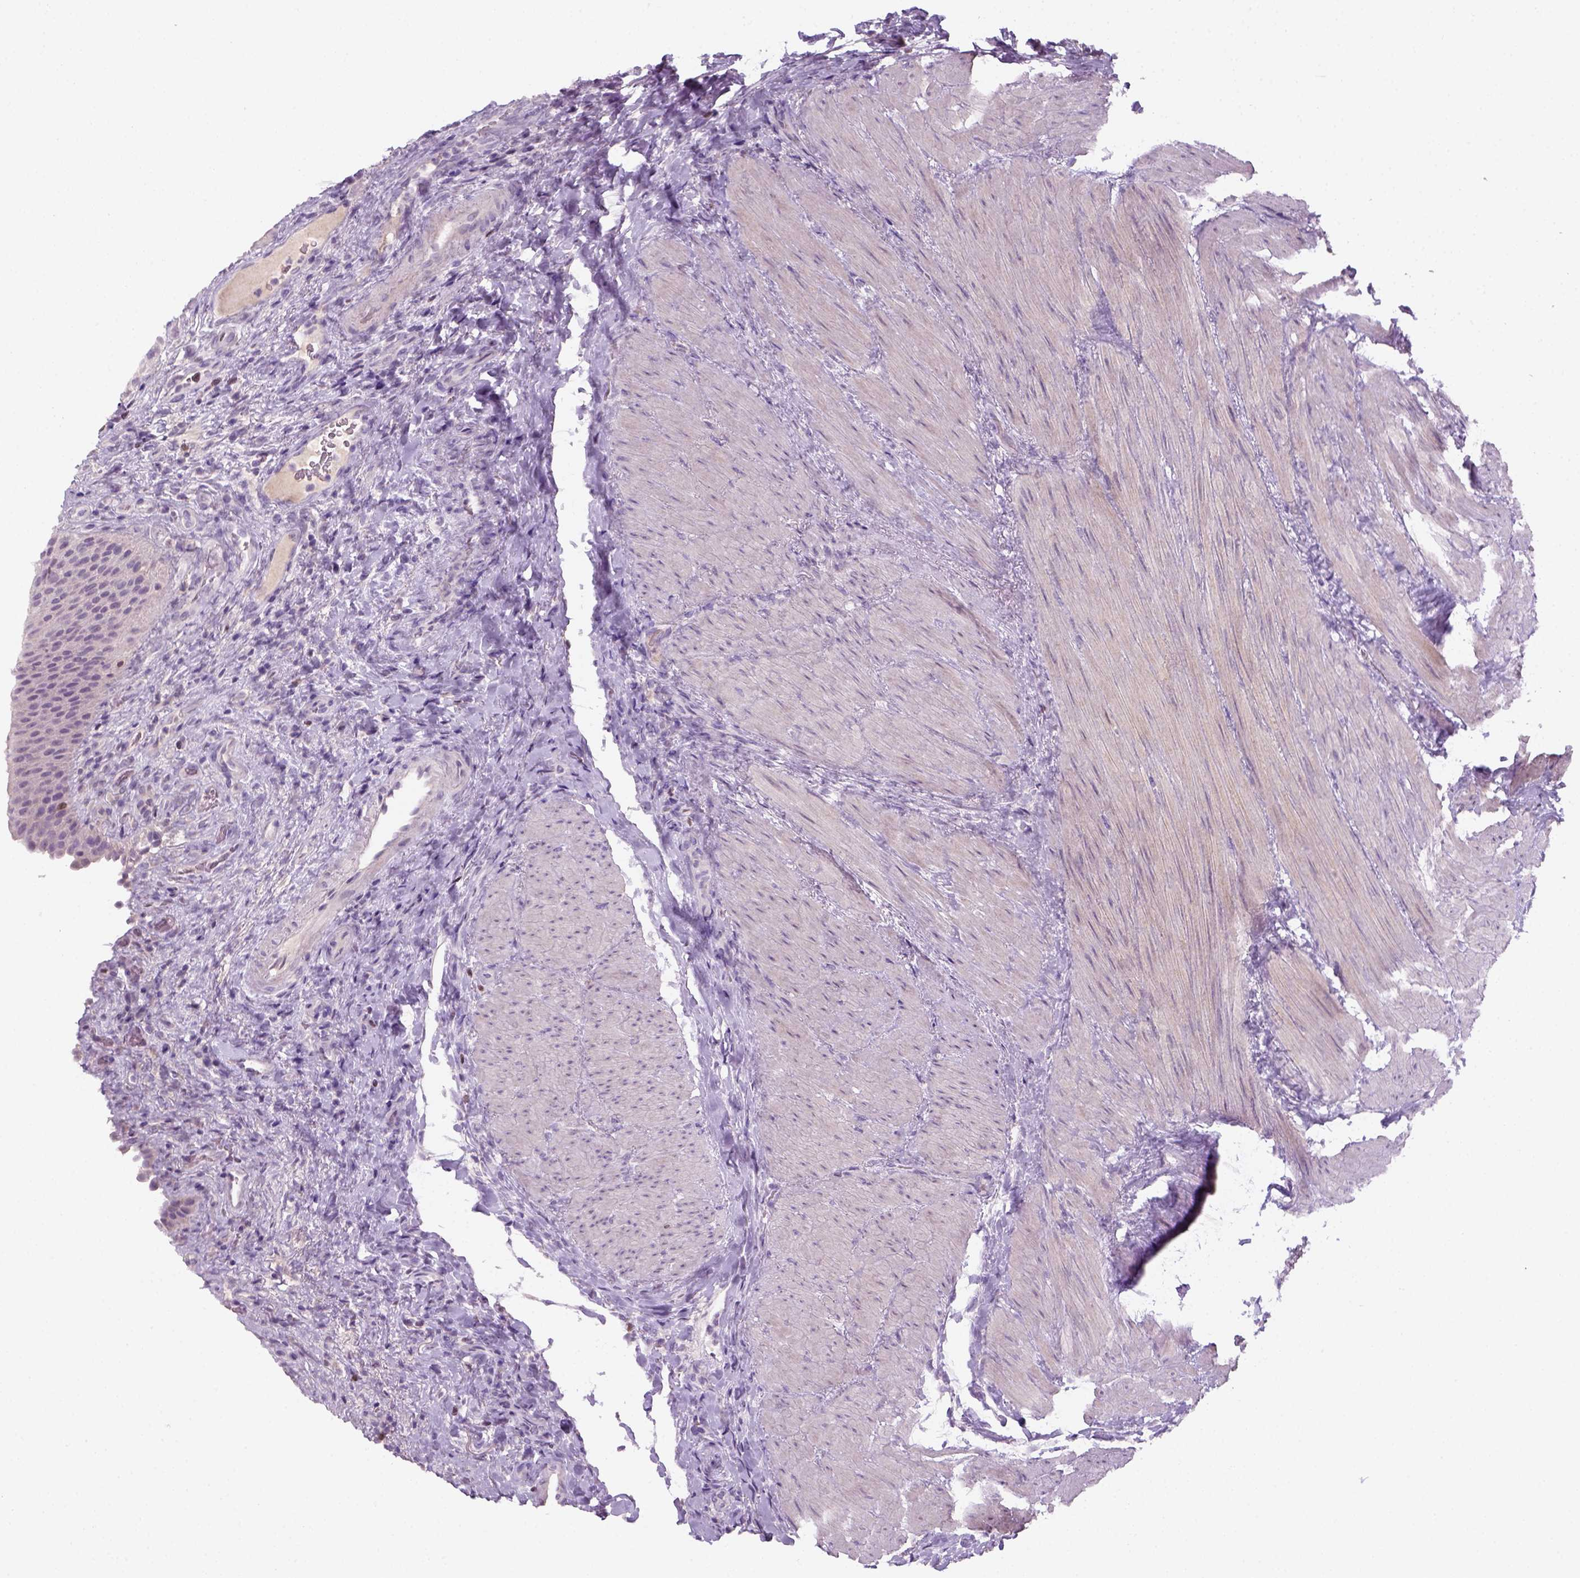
{"staining": {"intensity": "negative", "quantity": "none", "location": "none"}, "tissue": "urinary bladder", "cell_type": "Urothelial cells", "image_type": "normal", "snomed": [{"axis": "morphology", "description": "Normal tissue, NOS"}, {"axis": "topography", "description": "Urinary bladder"}, {"axis": "topography", "description": "Peripheral nerve tissue"}], "caption": "The histopathology image shows no significant staining in urothelial cells of urinary bladder. Nuclei are stained in blue.", "gene": "GFI1B", "patient": {"sex": "male", "age": 66}}